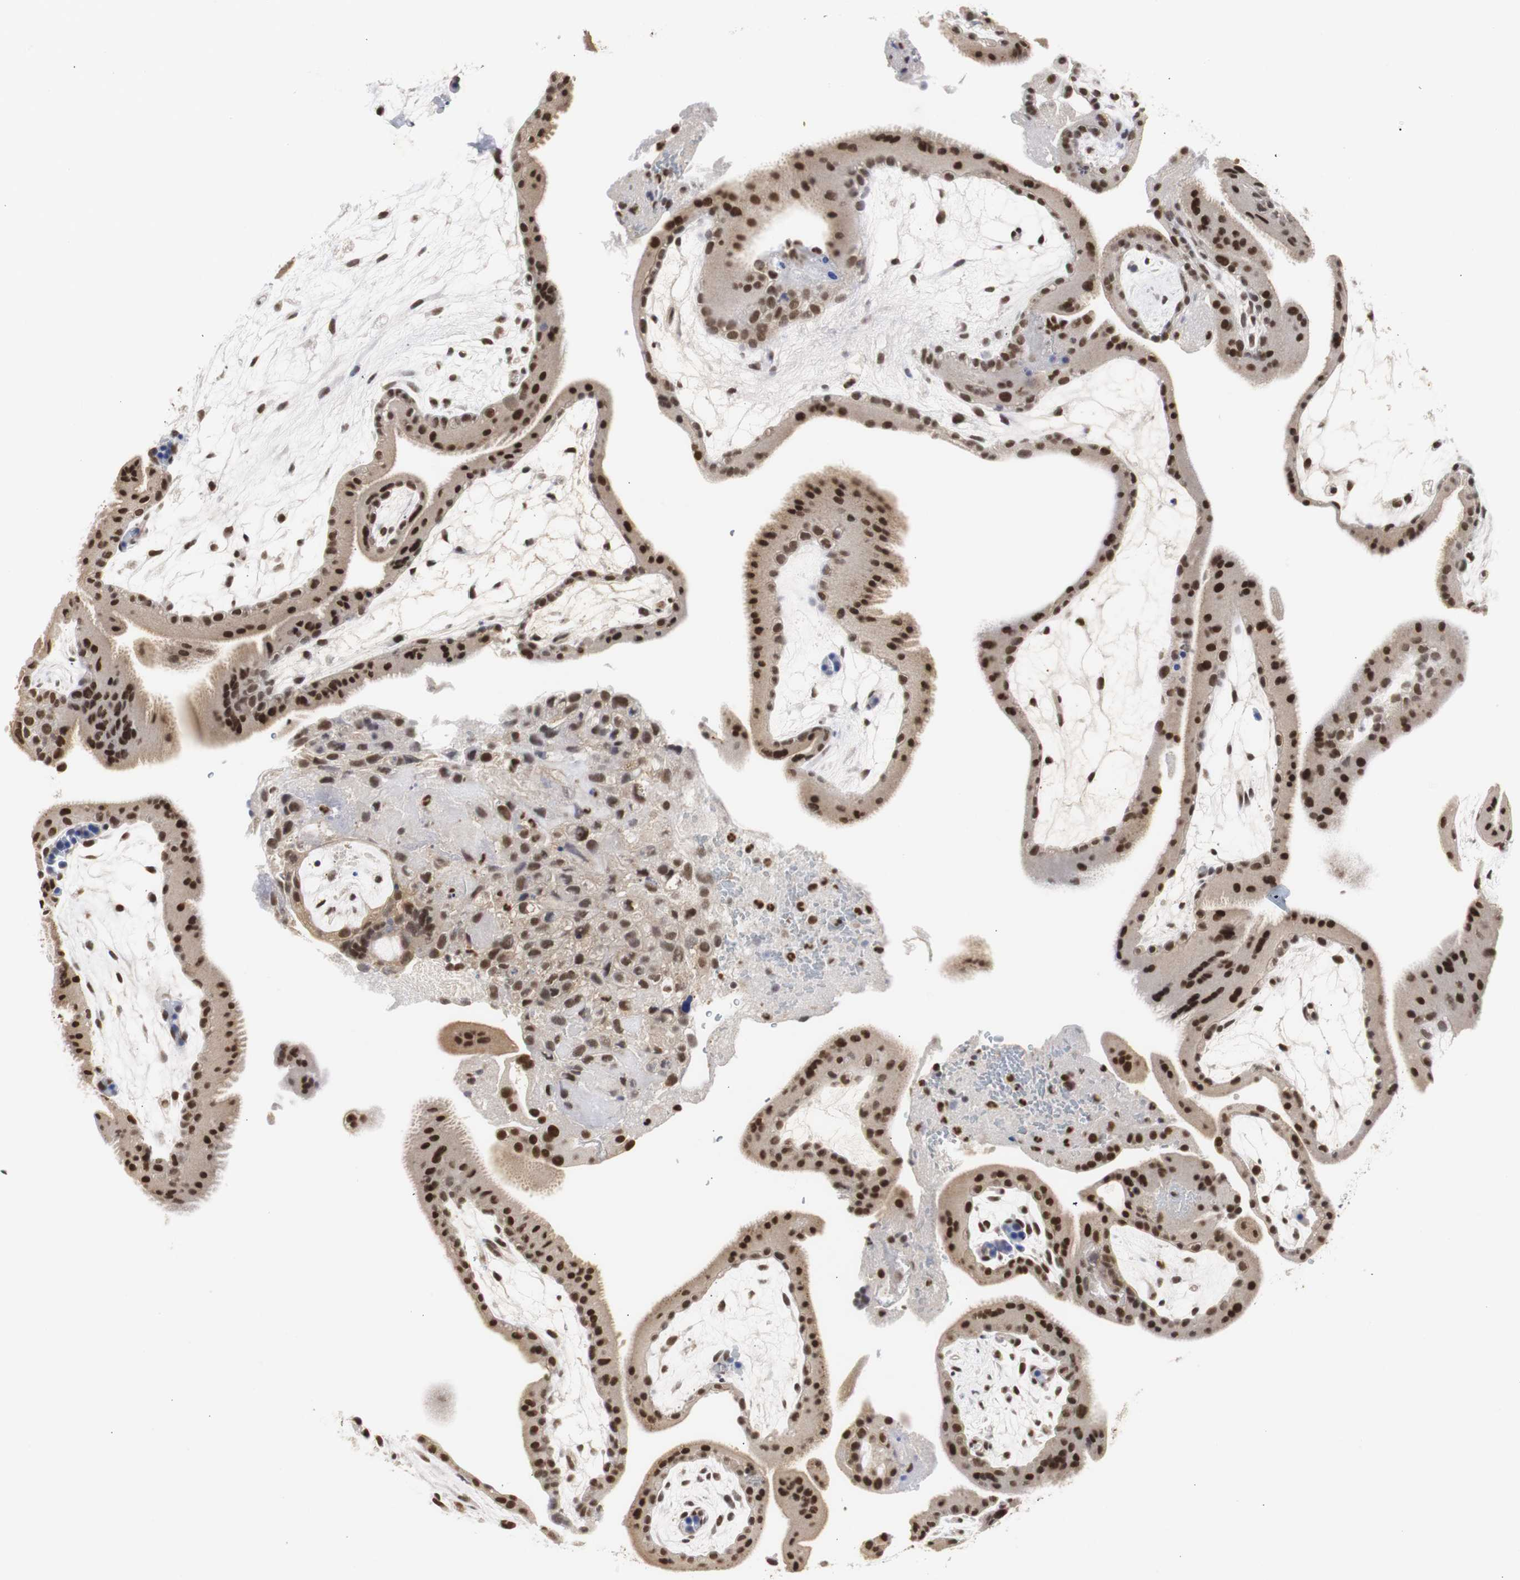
{"staining": {"intensity": "strong", "quantity": ">75%", "location": "nuclear"}, "tissue": "placenta", "cell_type": "Decidual cells", "image_type": "normal", "snomed": [{"axis": "morphology", "description": "Normal tissue, NOS"}, {"axis": "topography", "description": "Placenta"}], "caption": "The image demonstrates a brown stain indicating the presence of a protein in the nuclear of decidual cells in placenta.", "gene": "ZFC3H1", "patient": {"sex": "female", "age": 19}}